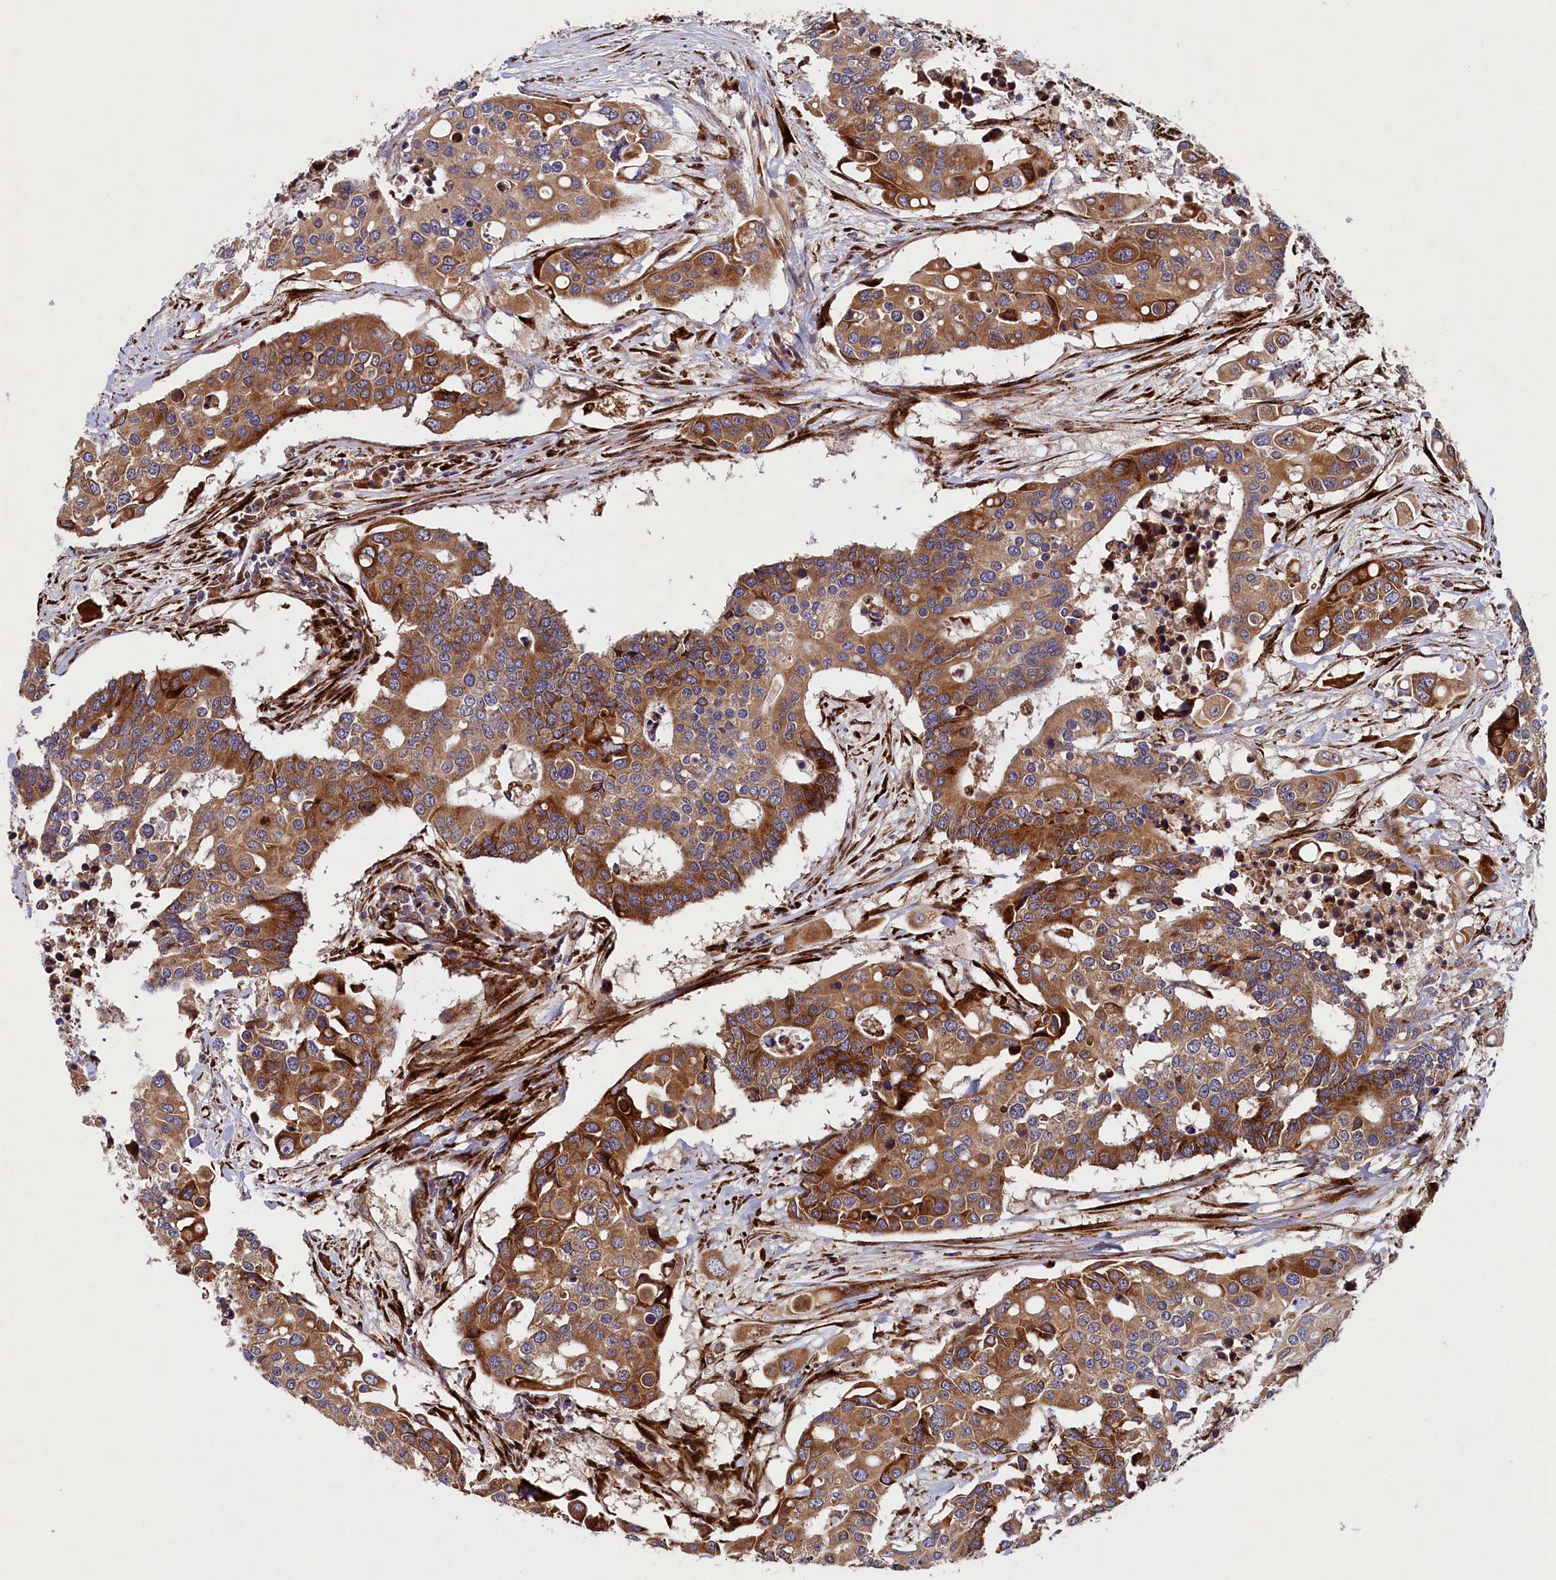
{"staining": {"intensity": "moderate", "quantity": ">75%", "location": "cytoplasmic/membranous"}, "tissue": "colorectal cancer", "cell_type": "Tumor cells", "image_type": "cancer", "snomed": [{"axis": "morphology", "description": "Adenocarcinoma, NOS"}, {"axis": "topography", "description": "Colon"}], "caption": "Immunohistochemistry of human colorectal cancer (adenocarcinoma) demonstrates medium levels of moderate cytoplasmic/membranous positivity in about >75% of tumor cells.", "gene": "ARRDC4", "patient": {"sex": "male", "age": 77}}